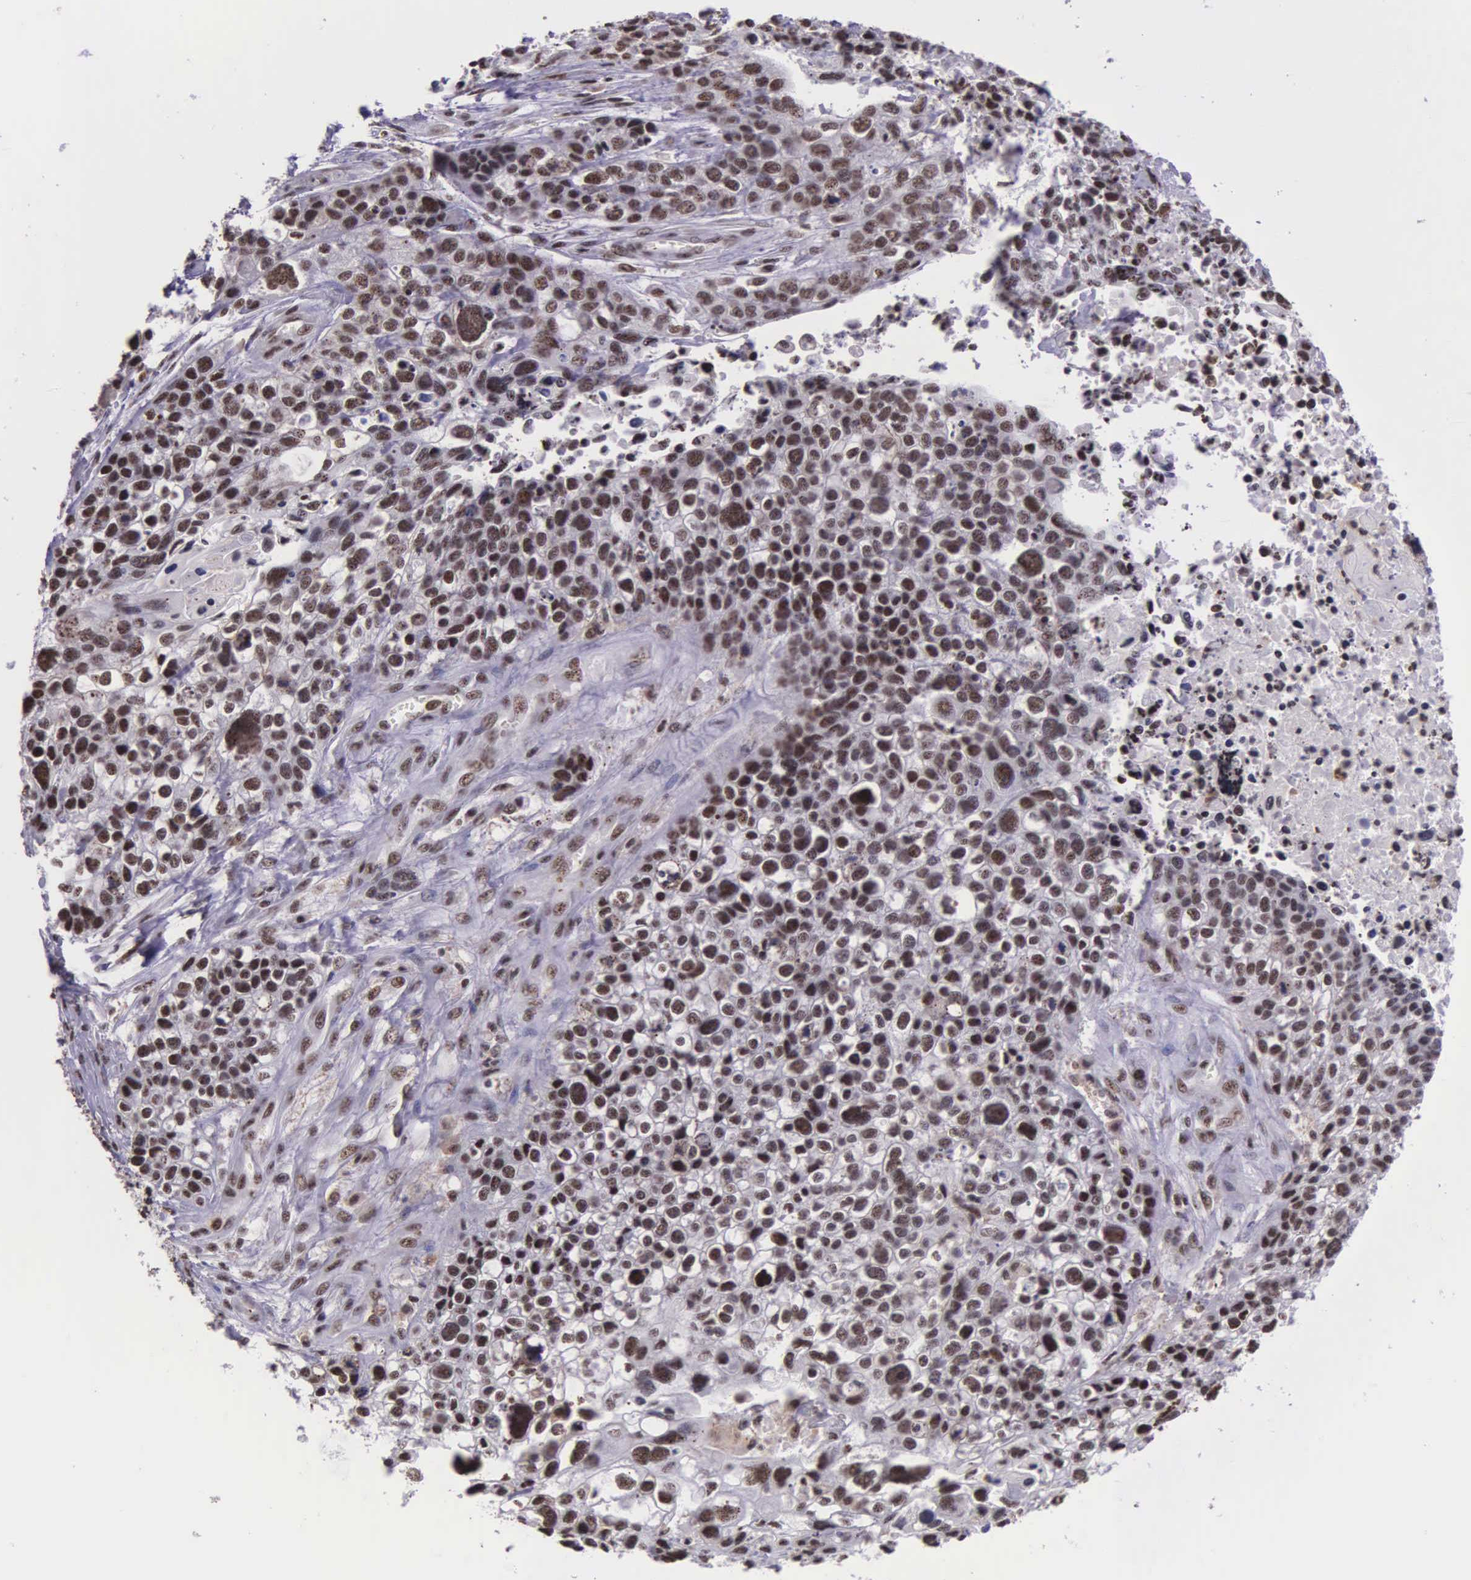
{"staining": {"intensity": "weak", "quantity": ">75%", "location": "nuclear"}, "tissue": "lung cancer", "cell_type": "Tumor cells", "image_type": "cancer", "snomed": [{"axis": "morphology", "description": "Squamous cell carcinoma, NOS"}, {"axis": "topography", "description": "Lymph node"}, {"axis": "topography", "description": "Lung"}], "caption": "Weak nuclear protein positivity is appreciated in about >75% of tumor cells in lung cancer.", "gene": "FAM47A", "patient": {"sex": "male", "age": 74}}